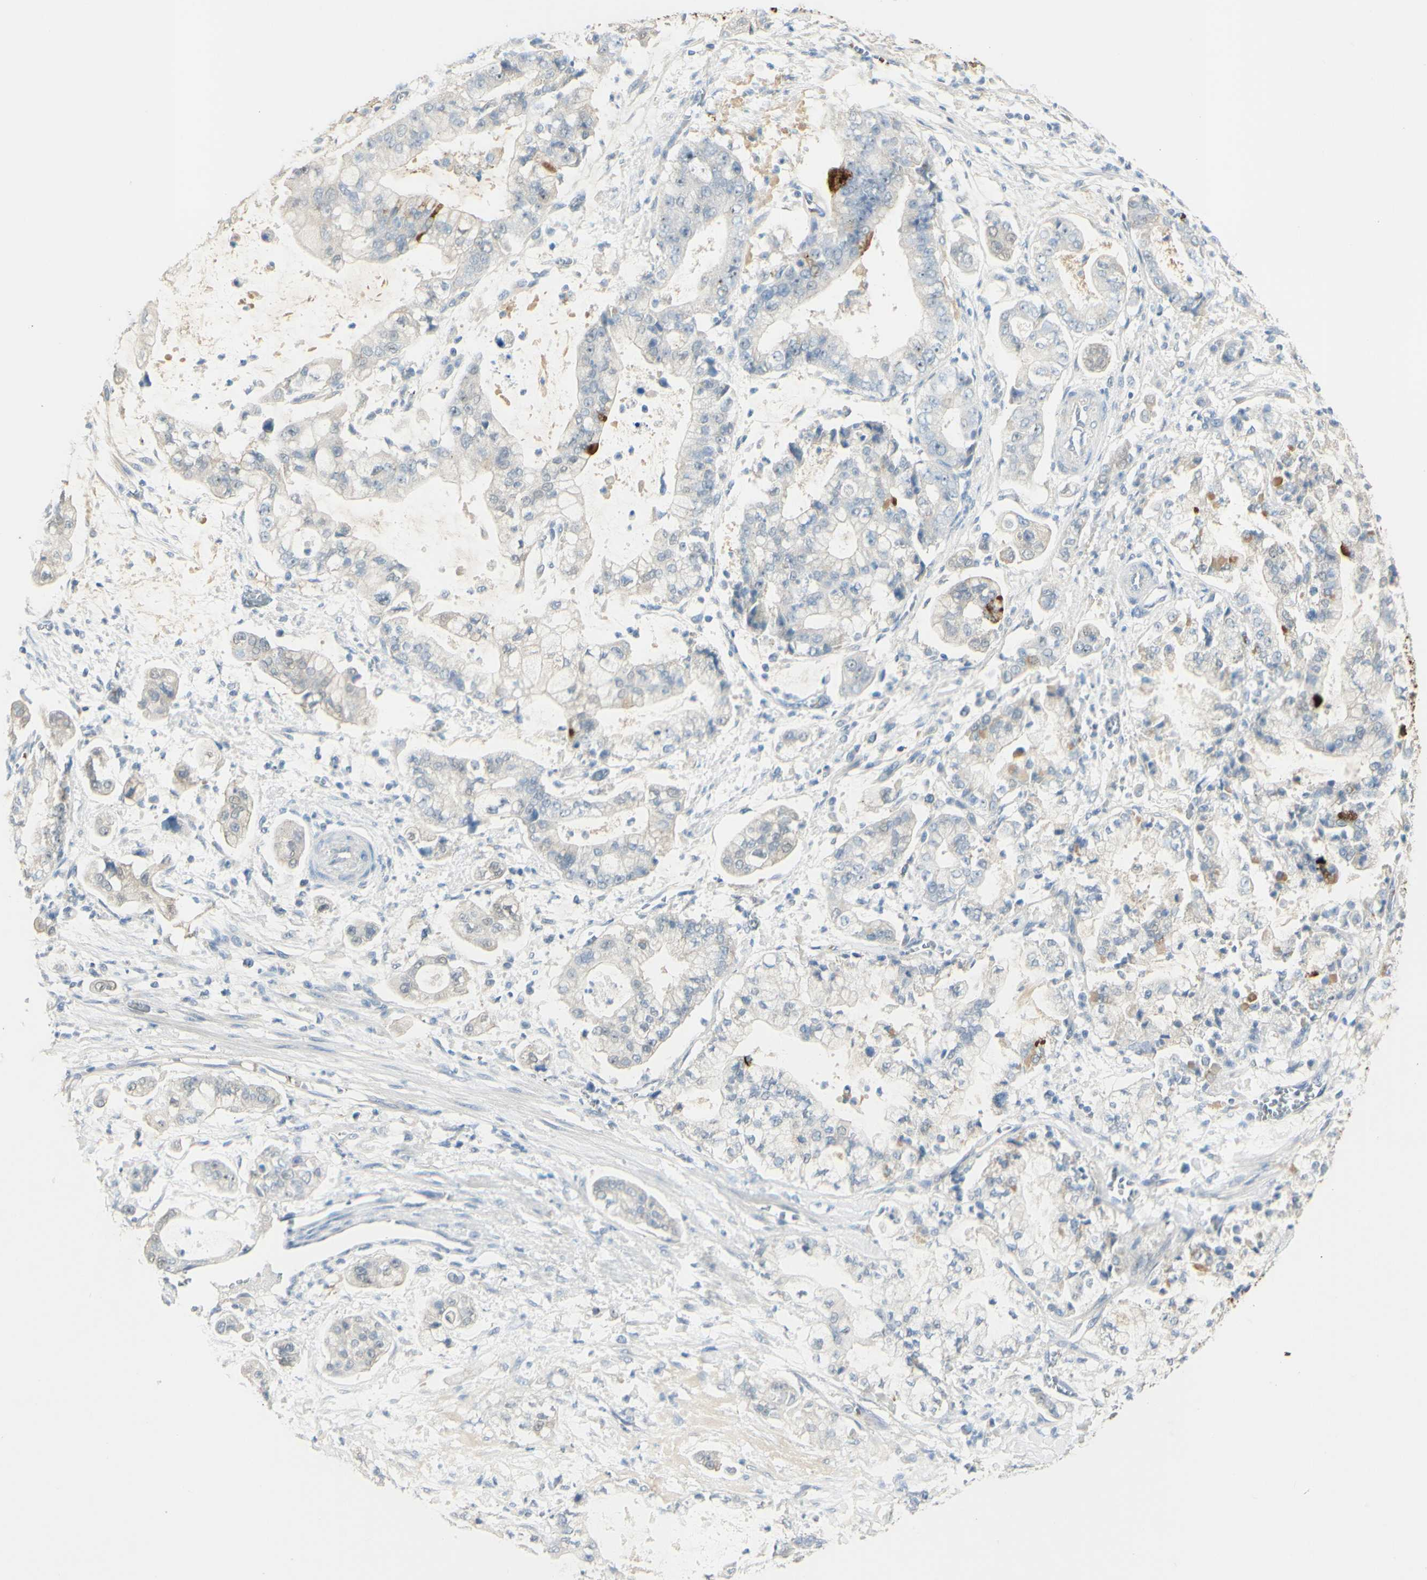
{"staining": {"intensity": "negative", "quantity": "none", "location": "none"}, "tissue": "stomach cancer", "cell_type": "Tumor cells", "image_type": "cancer", "snomed": [{"axis": "morphology", "description": "Adenocarcinoma, NOS"}, {"axis": "topography", "description": "Stomach"}], "caption": "Immunohistochemistry (IHC) of human stomach adenocarcinoma exhibits no staining in tumor cells.", "gene": "ART3", "patient": {"sex": "male", "age": 76}}